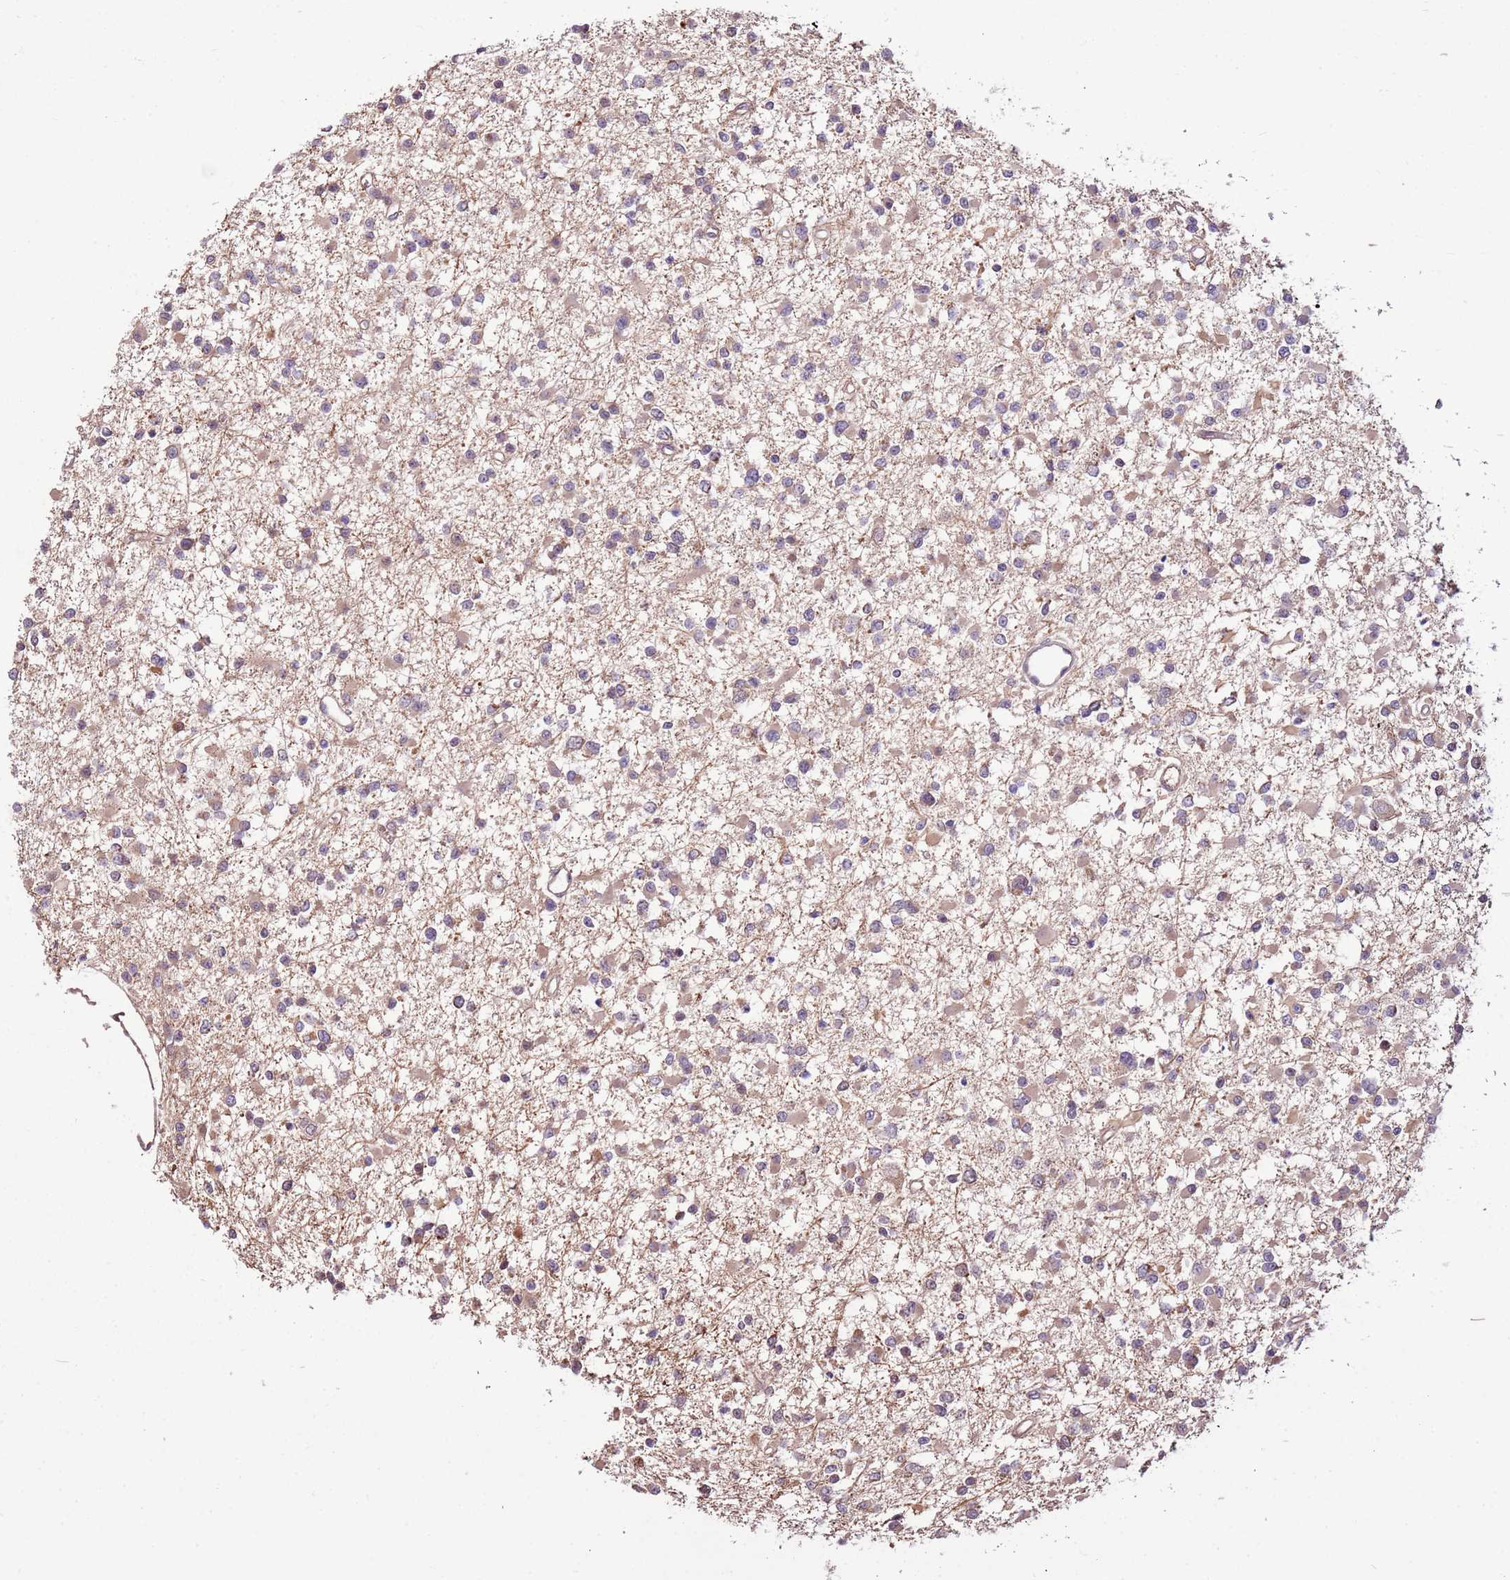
{"staining": {"intensity": "weak", "quantity": "<25%", "location": "cytoplasmic/membranous"}, "tissue": "glioma", "cell_type": "Tumor cells", "image_type": "cancer", "snomed": [{"axis": "morphology", "description": "Glioma, malignant, Low grade"}, {"axis": "topography", "description": "Brain"}], "caption": "There is no significant staining in tumor cells of glioma.", "gene": "BBS5", "patient": {"sex": "female", "age": 22}}